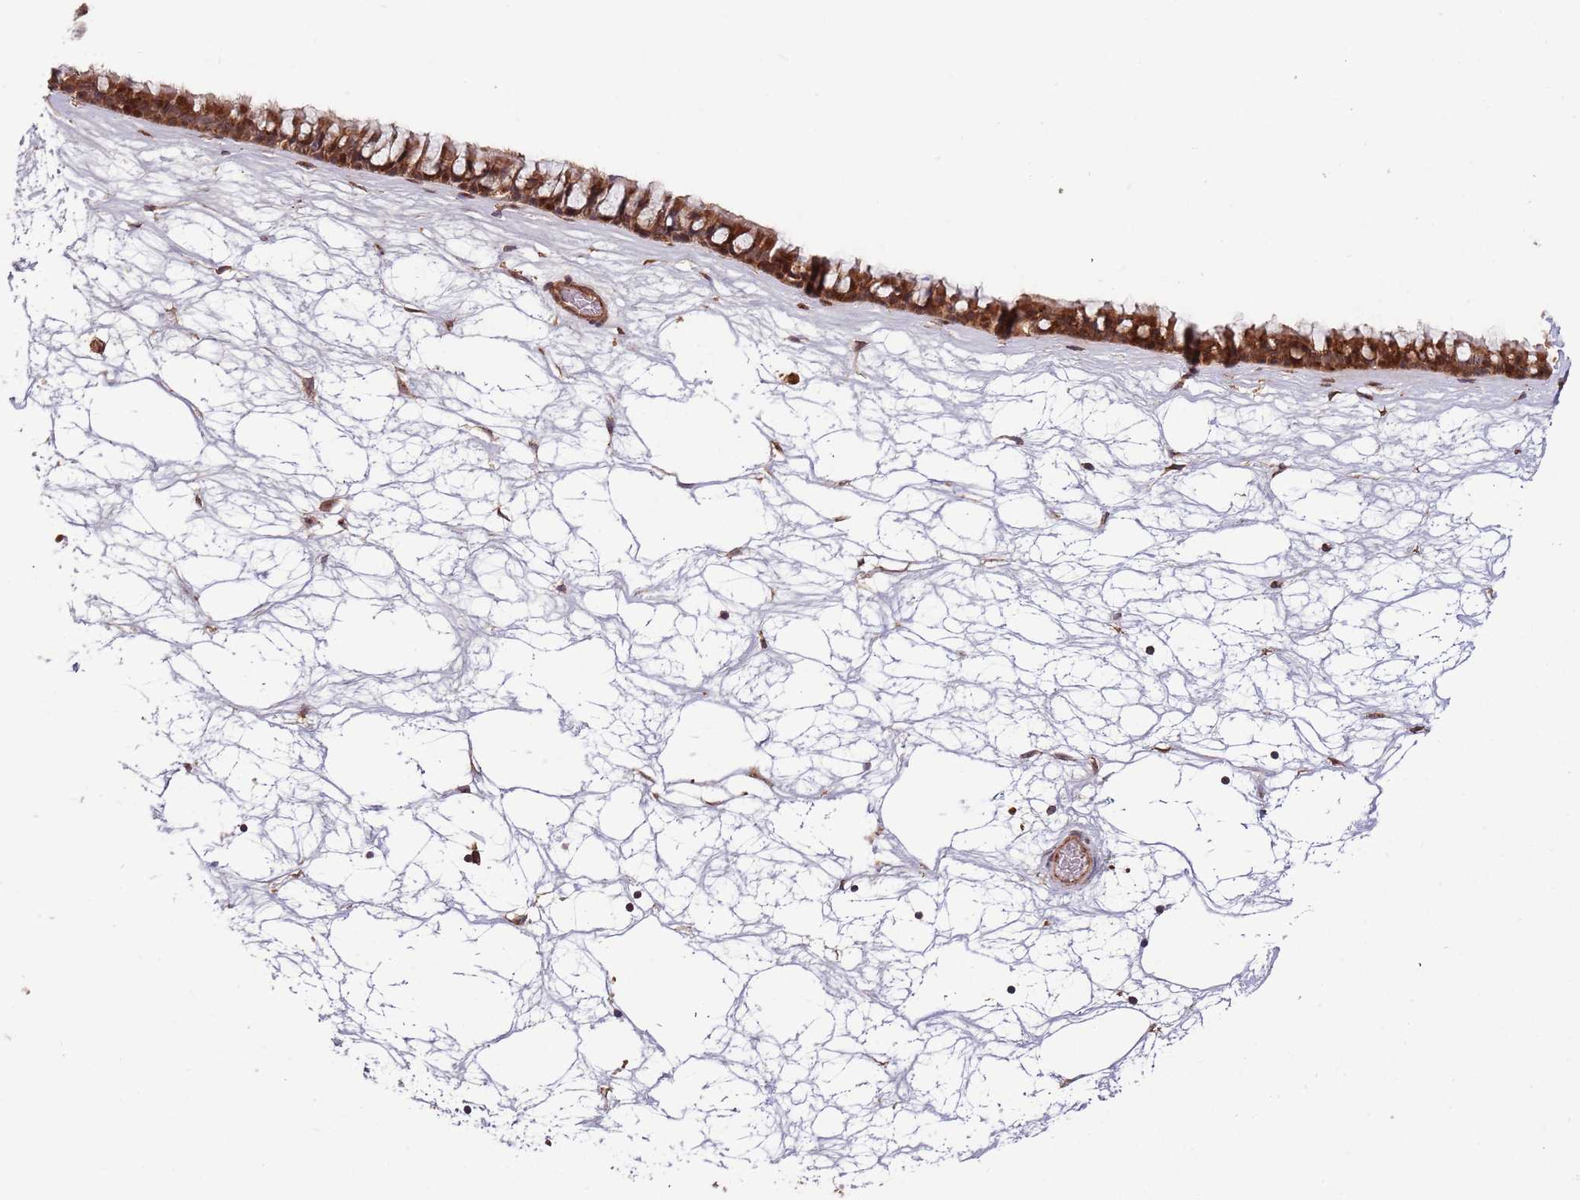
{"staining": {"intensity": "strong", "quantity": ">75%", "location": "cytoplasmic/membranous,nuclear"}, "tissue": "nasopharynx", "cell_type": "Respiratory epithelial cells", "image_type": "normal", "snomed": [{"axis": "morphology", "description": "Normal tissue, NOS"}, {"axis": "topography", "description": "Nasopharynx"}], "caption": "Immunohistochemical staining of benign human nasopharynx demonstrates high levels of strong cytoplasmic/membranous,nuclear positivity in about >75% of respiratory epithelial cells.", "gene": "ZNF428", "patient": {"sex": "male", "age": 64}}